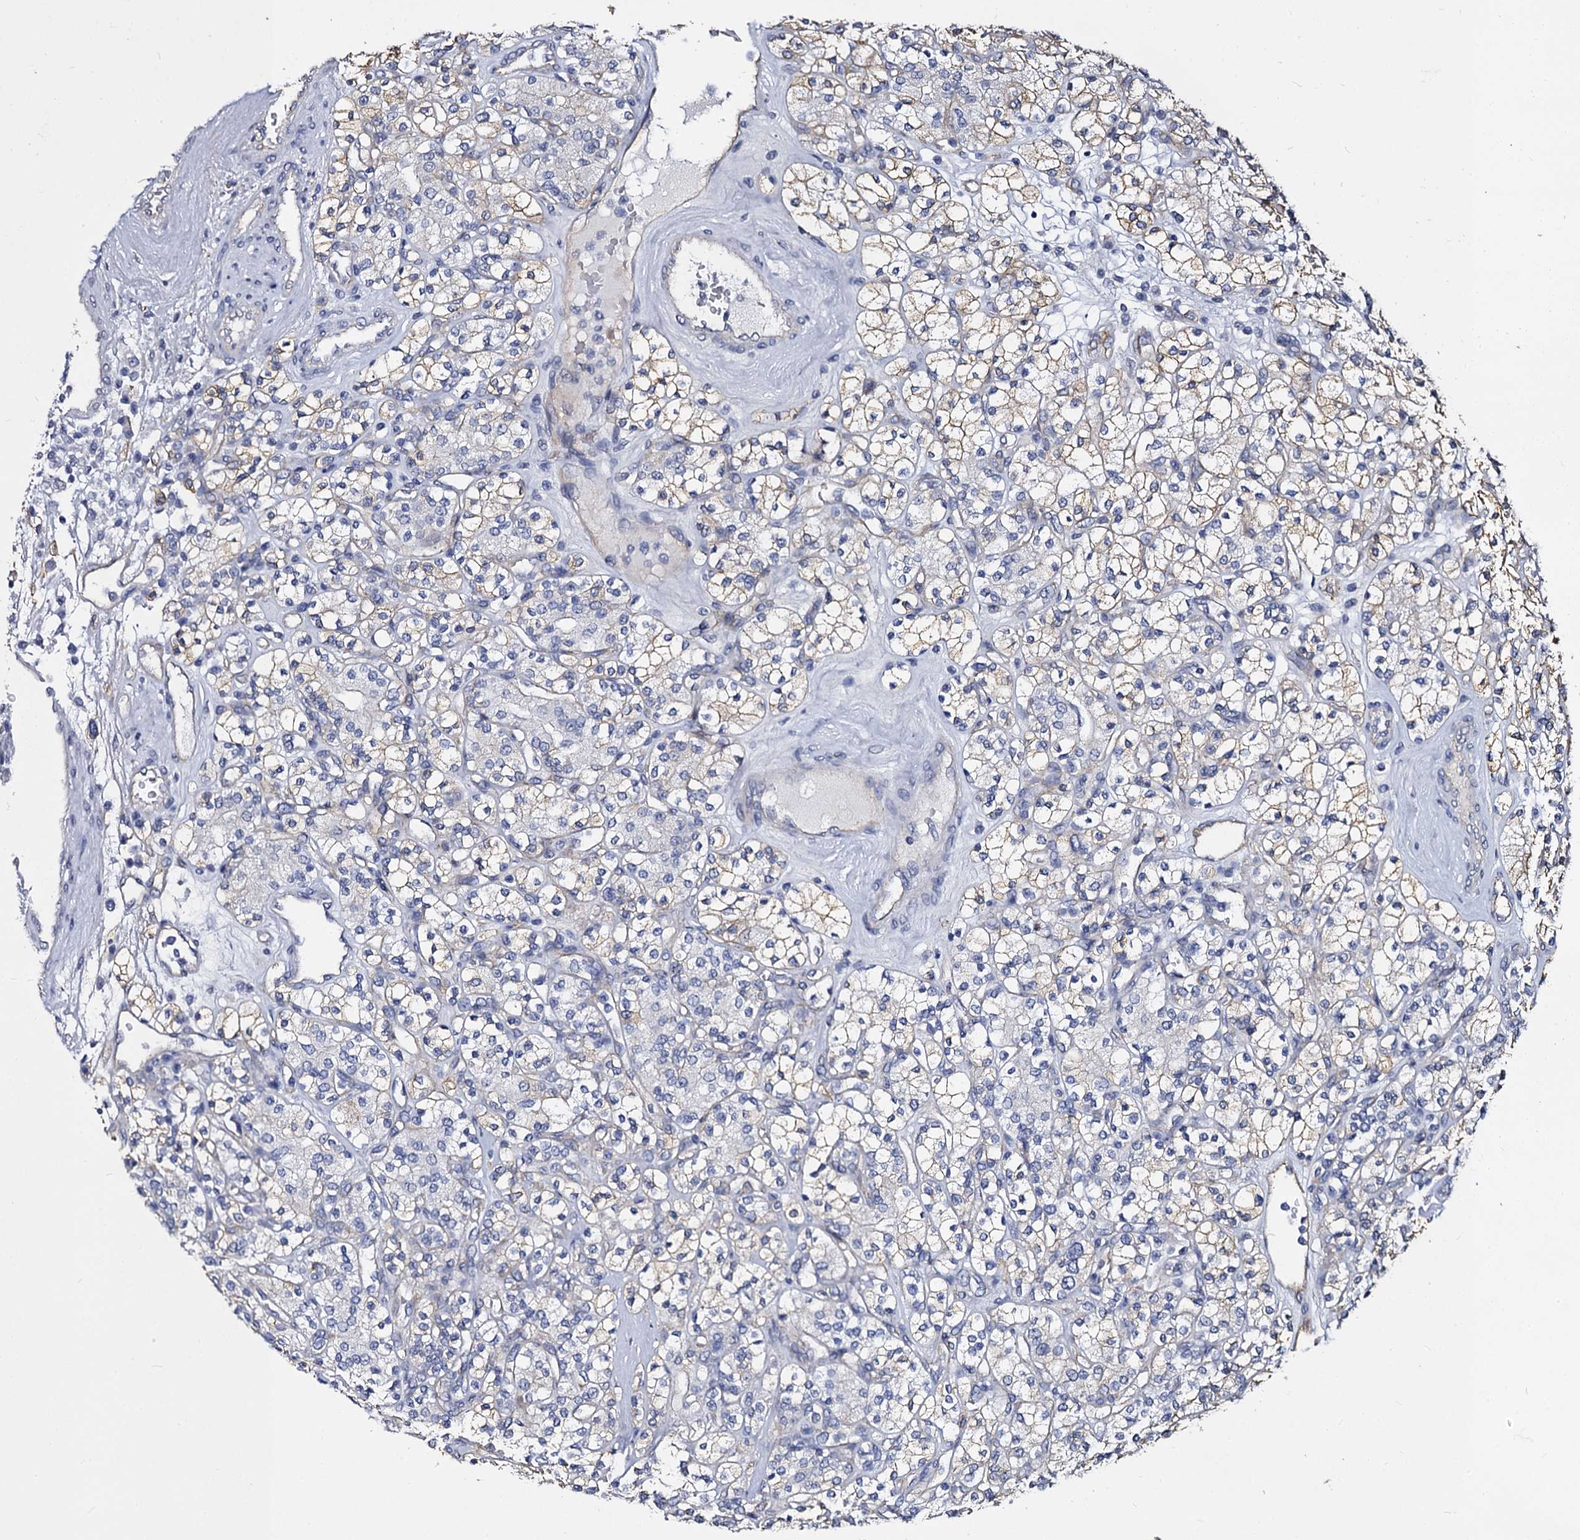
{"staining": {"intensity": "weak", "quantity": "25%-75%", "location": "cytoplasmic/membranous"}, "tissue": "renal cancer", "cell_type": "Tumor cells", "image_type": "cancer", "snomed": [{"axis": "morphology", "description": "Adenocarcinoma, NOS"}, {"axis": "topography", "description": "Kidney"}], "caption": "Immunohistochemistry (IHC) (DAB (3,3'-diaminobenzidine)) staining of human renal cancer (adenocarcinoma) reveals weak cytoplasmic/membranous protein positivity in about 25%-75% of tumor cells. (Brightfield microscopy of DAB IHC at high magnification).", "gene": "CBFB", "patient": {"sex": "male", "age": 77}}